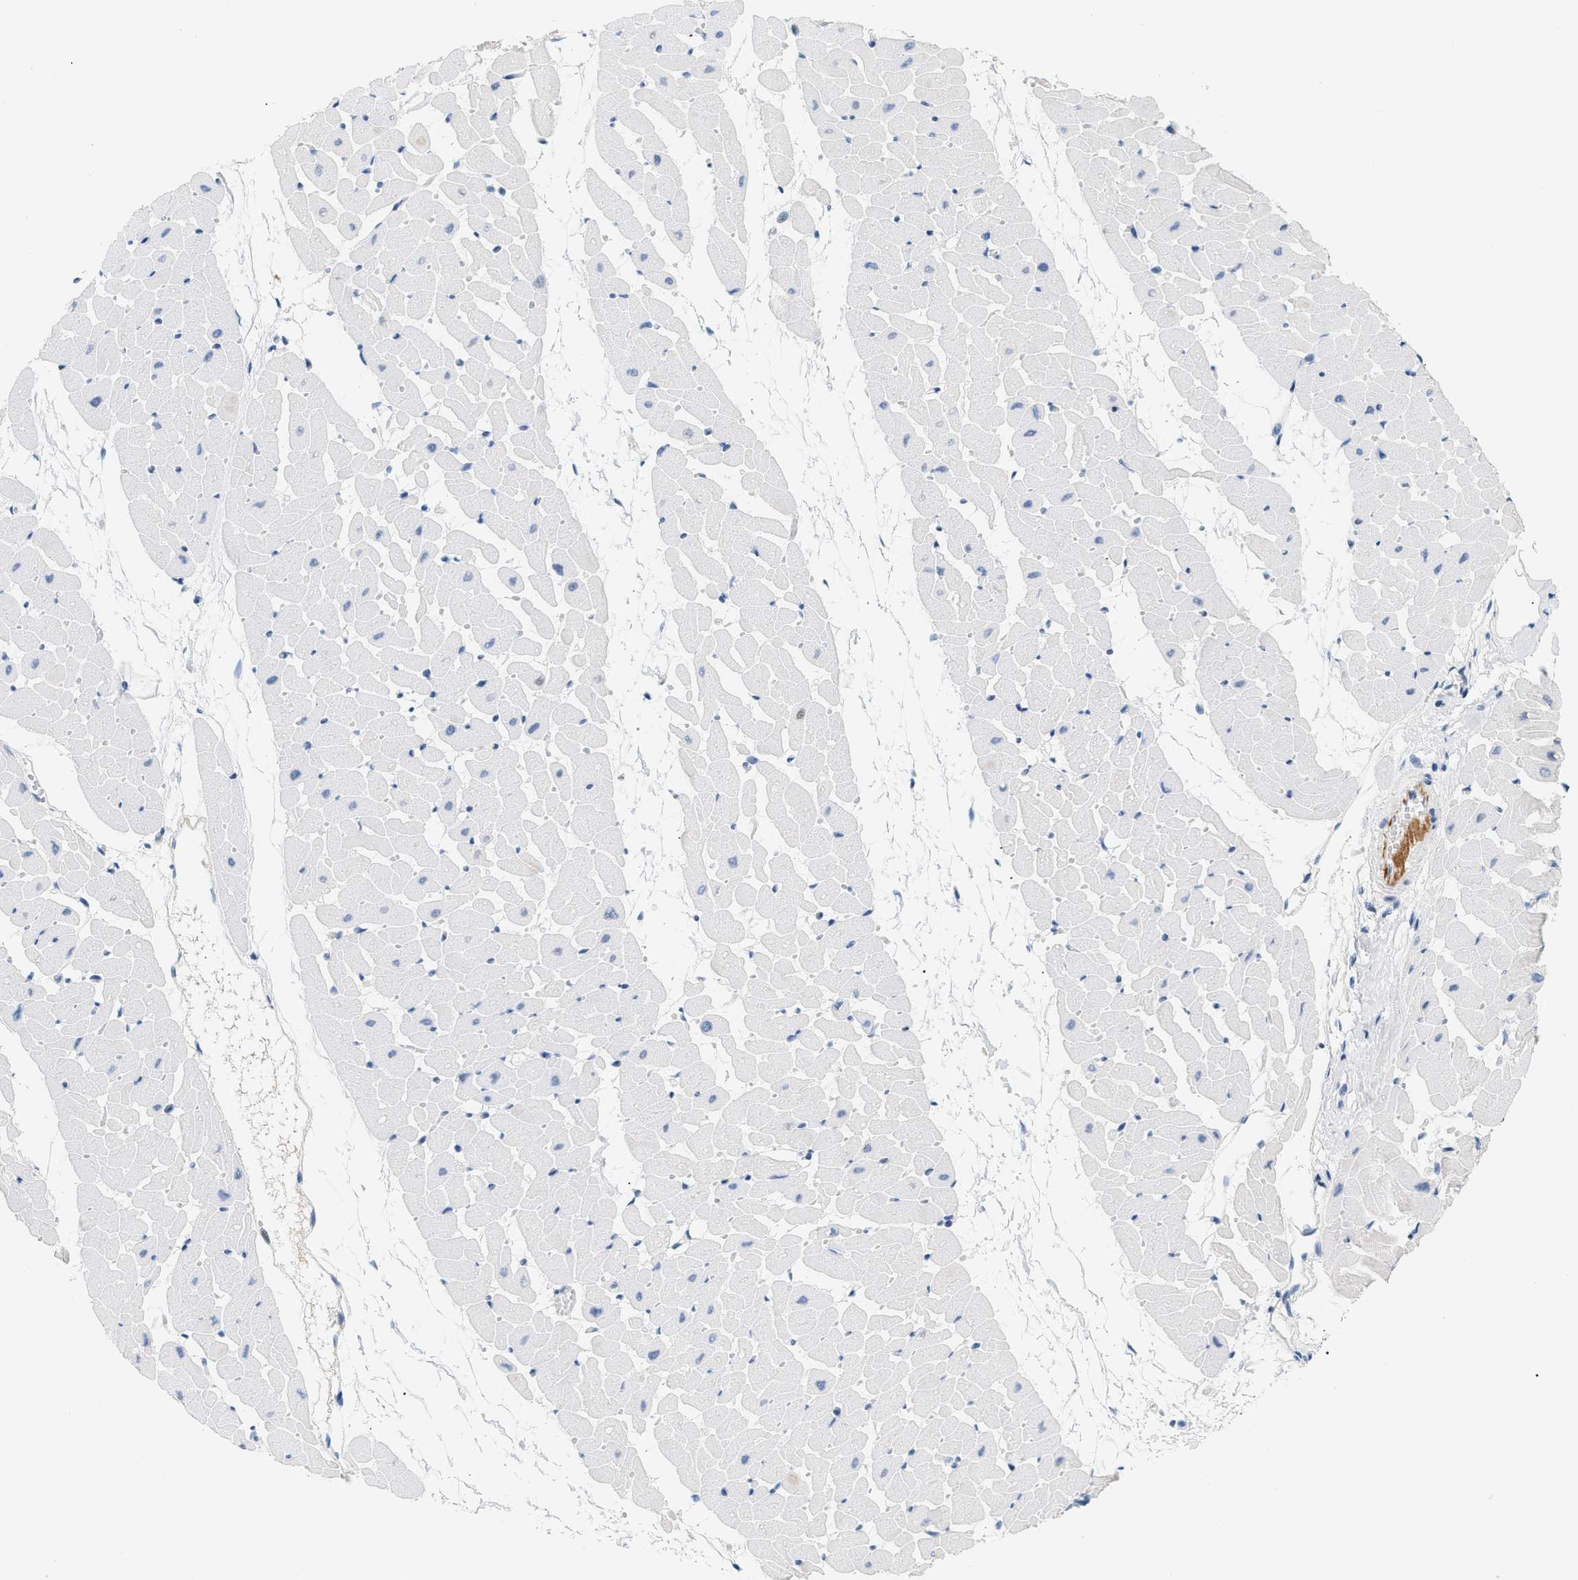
{"staining": {"intensity": "negative", "quantity": "none", "location": "none"}, "tissue": "heart muscle", "cell_type": "Cardiomyocytes", "image_type": "normal", "snomed": [{"axis": "morphology", "description": "Normal tissue, NOS"}, {"axis": "topography", "description": "Heart"}], "caption": "Human heart muscle stained for a protein using immunohistochemistry exhibits no expression in cardiomyocytes.", "gene": "CFH", "patient": {"sex": "female", "age": 19}}